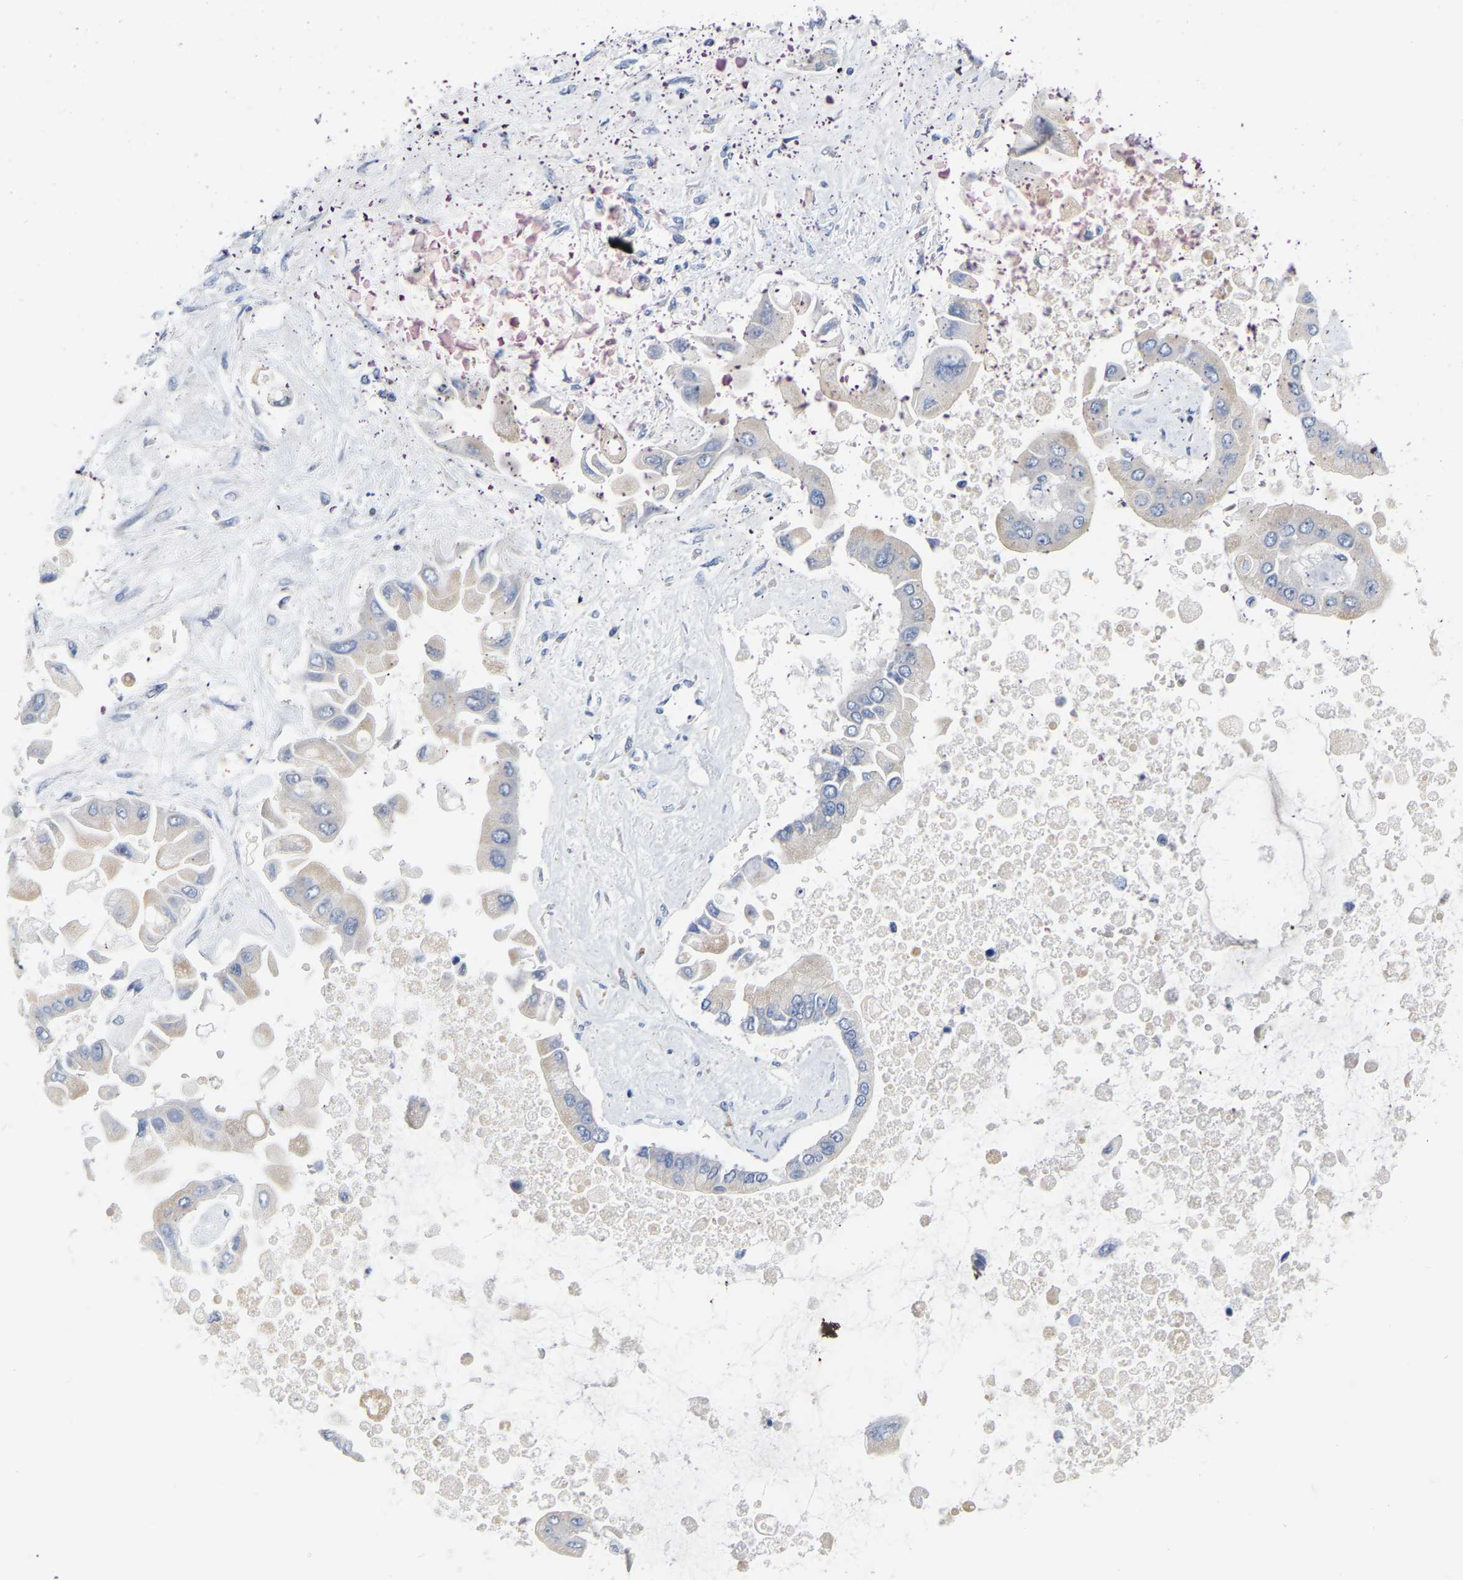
{"staining": {"intensity": "weak", "quantity": "25%-75%", "location": "cytoplasmic/membranous"}, "tissue": "liver cancer", "cell_type": "Tumor cells", "image_type": "cancer", "snomed": [{"axis": "morphology", "description": "Cholangiocarcinoma"}, {"axis": "topography", "description": "Liver"}], "caption": "High-power microscopy captured an immunohistochemistry (IHC) image of liver cancer, revealing weak cytoplasmic/membranous positivity in about 25%-75% of tumor cells. The staining is performed using DAB brown chromogen to label protein expression. The nuclei are counter-stained blue using hematoxylin.", "gene": "WIPI2", "patient": {"sex": "male", "age": 50}}